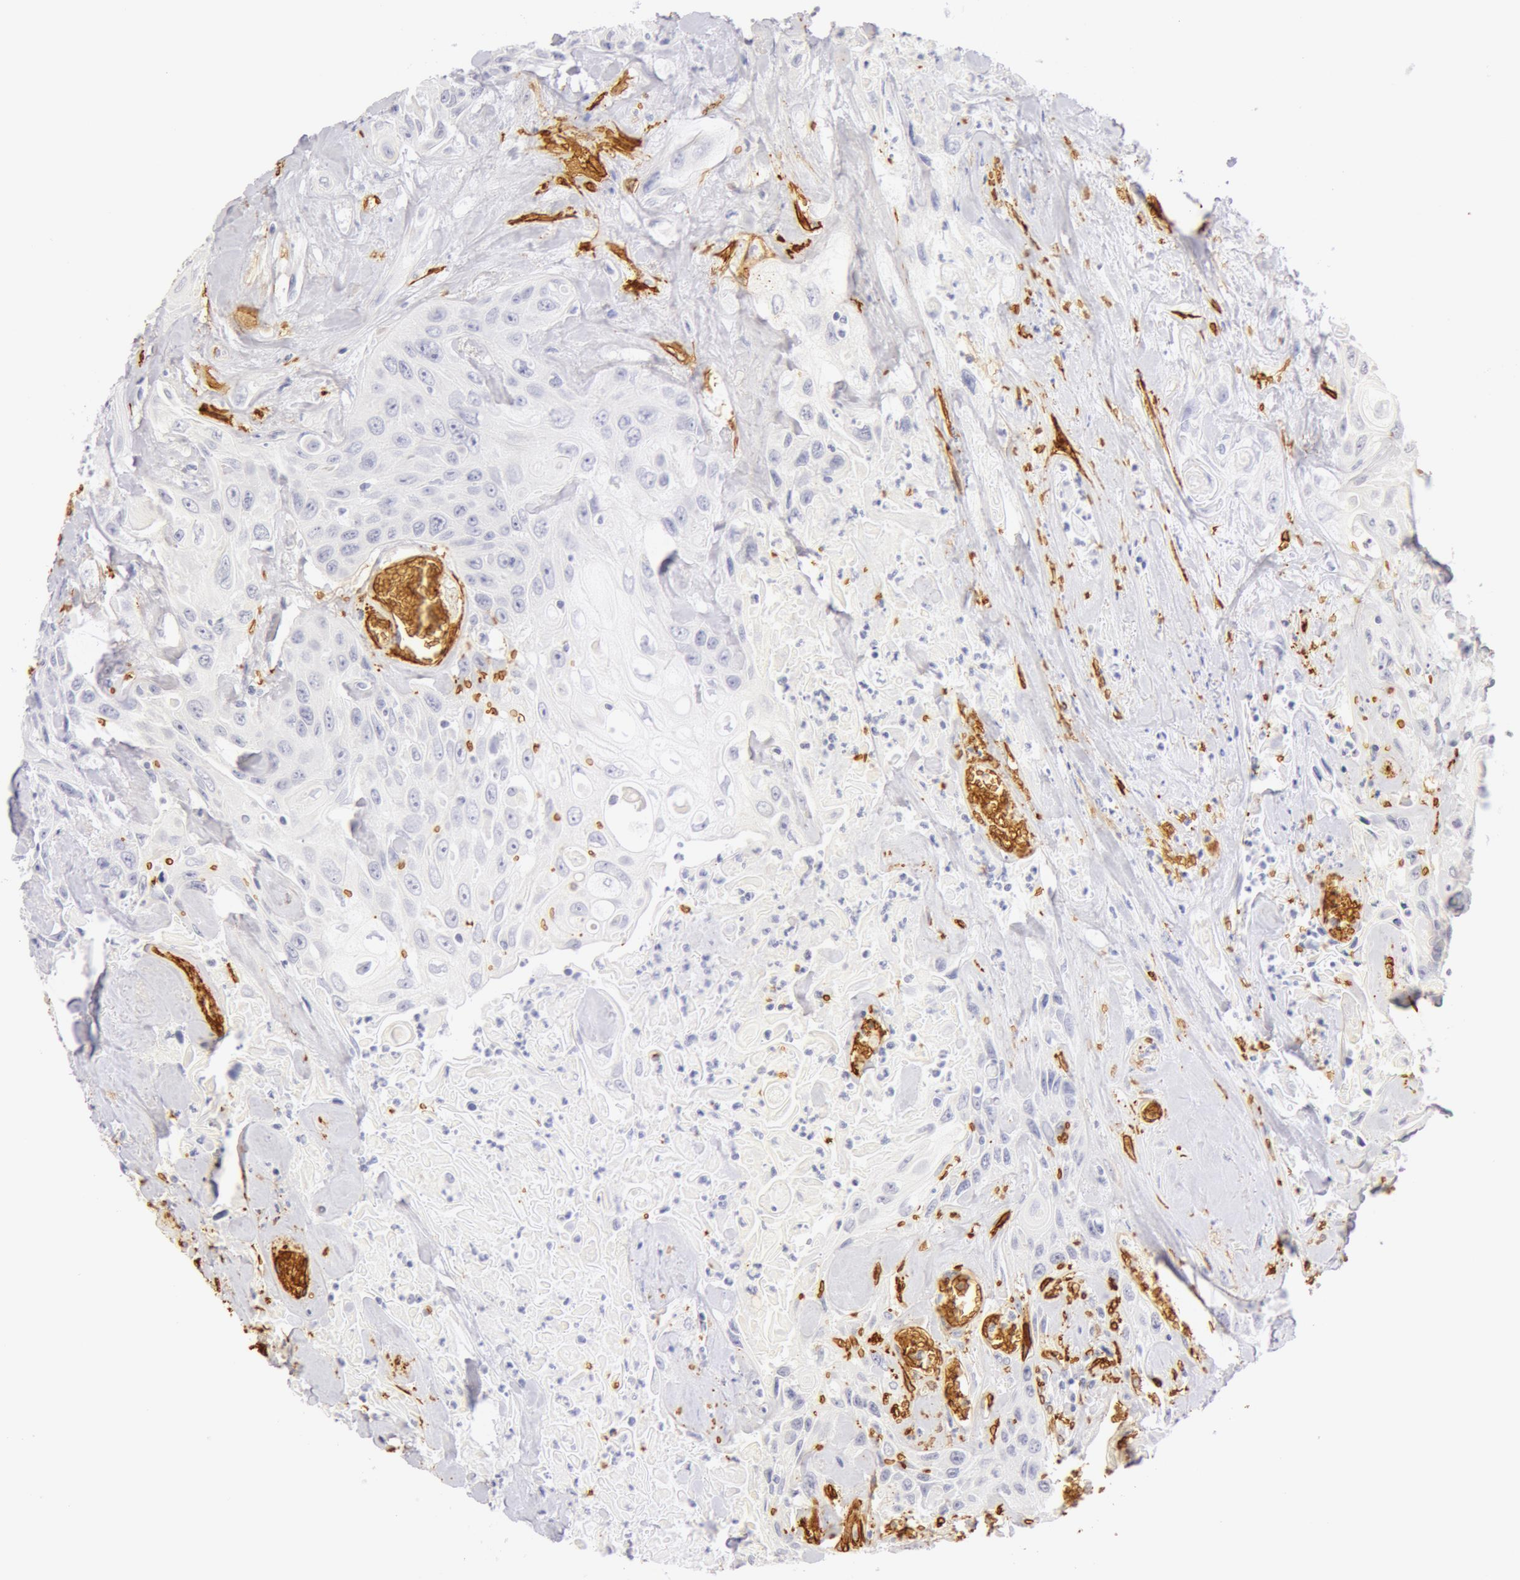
{"staining": {"intensity": "negative", "quantity": "none", "location": "none"}, "tissue": "urothelial cancer", "cell_type": "Tumor cells", "image_type": "cancer", "snomed": [{"axis": "morphology", "description": "Urothelial carcinoma, High grade"}, {"axis": "topography", "description": "Urinary bladder"}], "caption": "High-grade urothelial carcinoma stained for a protein using immunohistochemistry (IHC) shows no staining tumor cells.", "gene": "AQP1", "patient": {"sex": "female", "age": 84}}